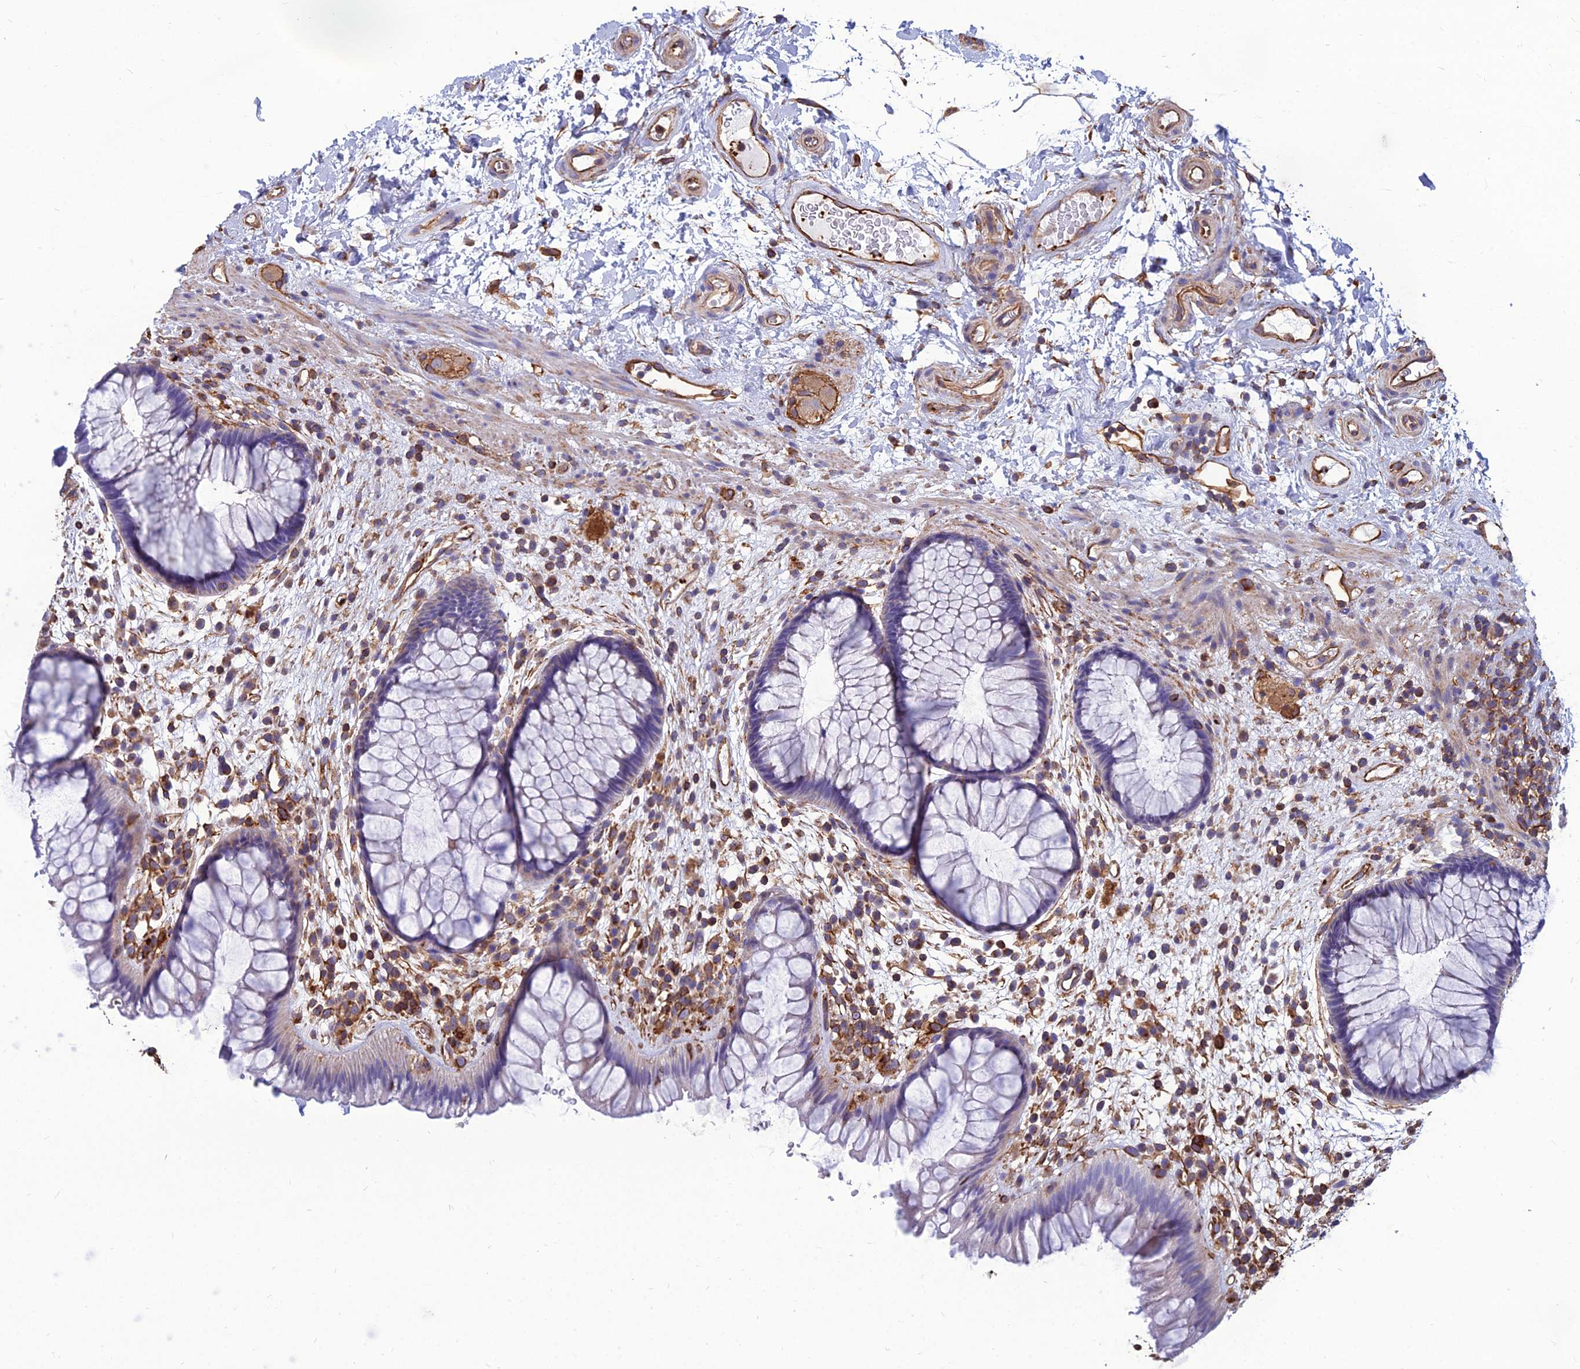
{"staining": {"intensity": "negative", "quantity": "none", "location": "none"}, "tissue": "rectum", "cell_type": "Glandular cells", "image_type": "normal", "snomed": [{"axis": "morphology", "description": "Normal tissue, NOS"}, {"axis": "topography", "description": "Rectum"}], "caption": "High power microscopy image of an IHC histopathology image of unremarkable rectum, revealing no significant expression in glandular cells.", "gene": "PSMD11", "patient": {"sex": "male", "age": 51}}